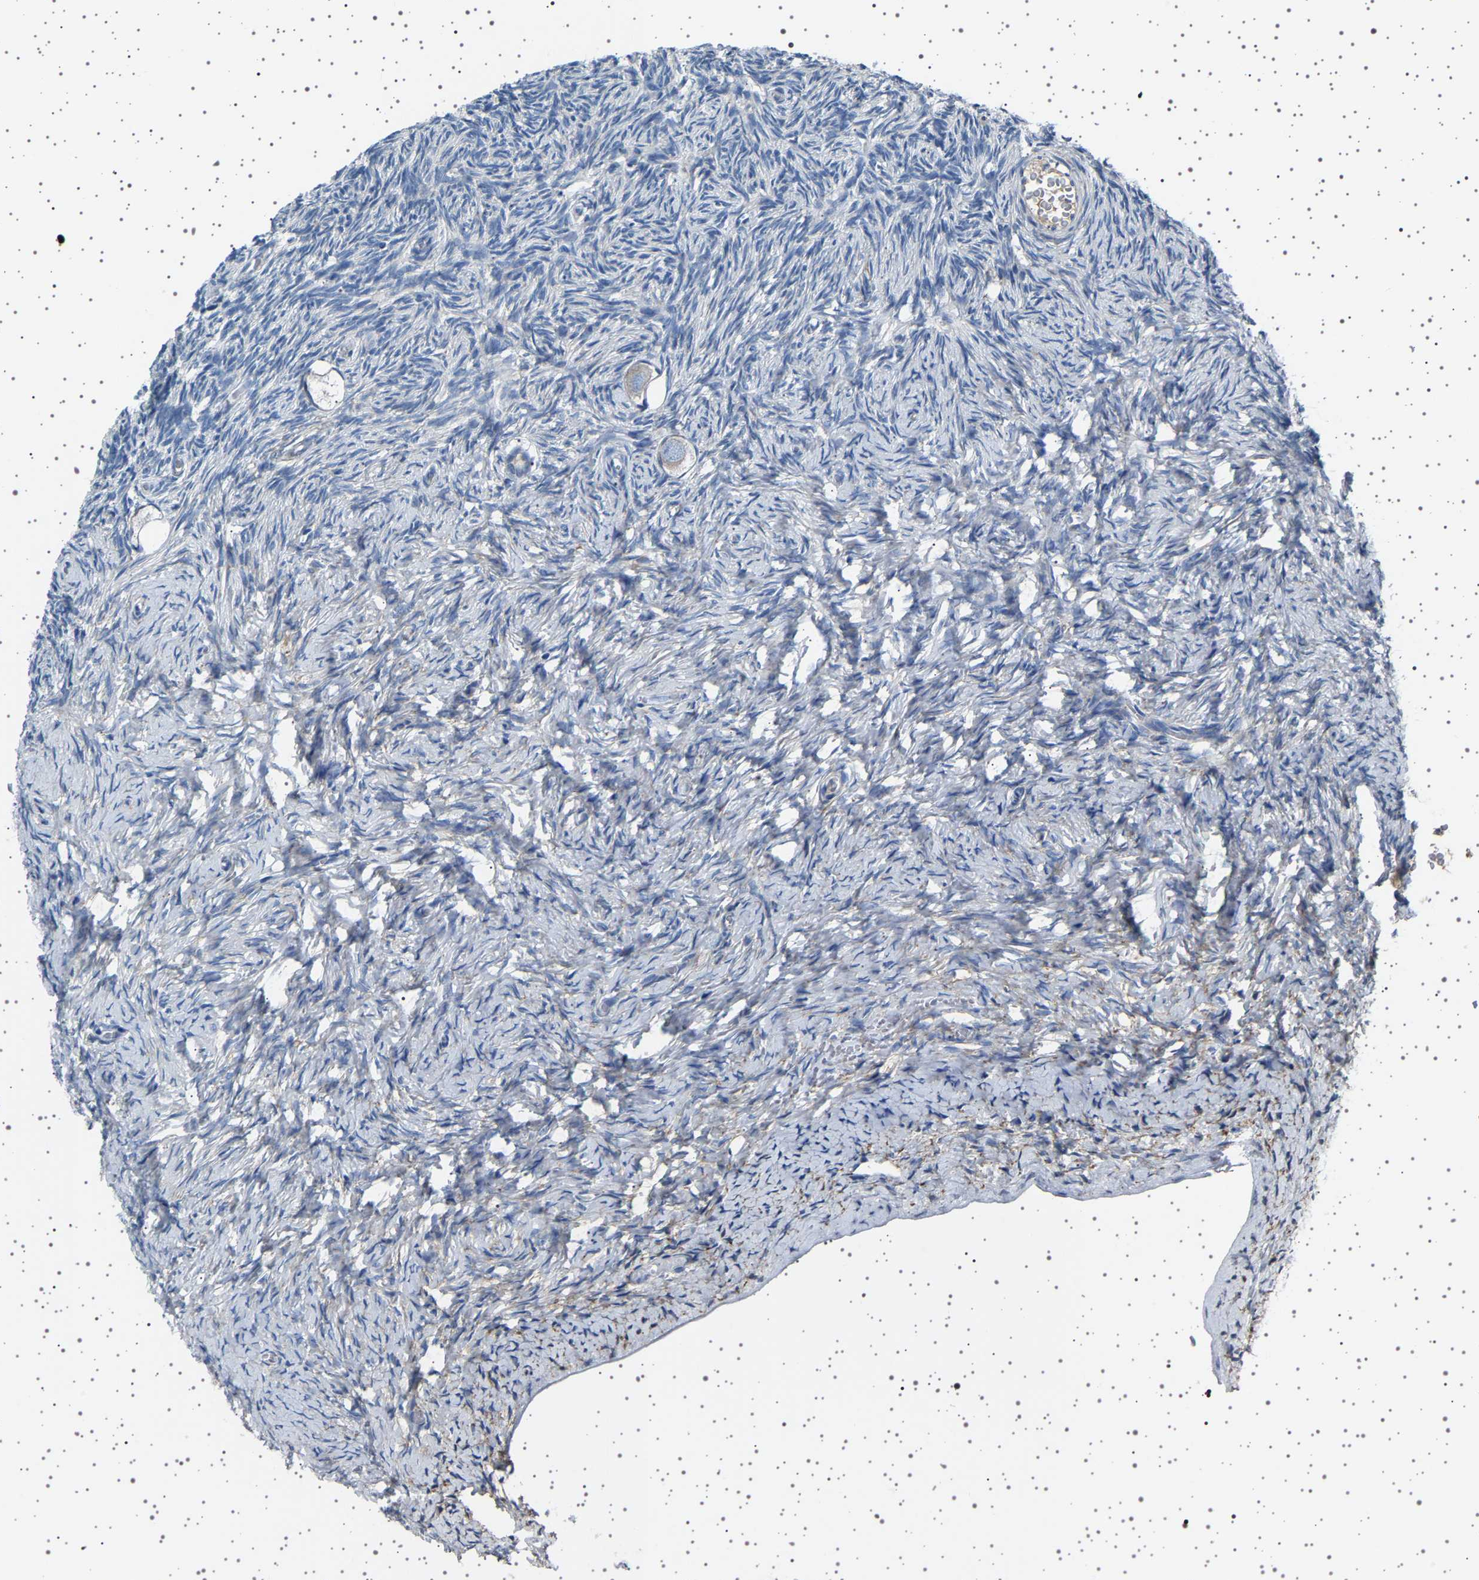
{"staining": {"intensity": "weak", "quantity": "<25%", "location": "cytoplasmic/membranous"}, "tissue": "ovary", "cell_type": "Follicle cells", "image_type": "normal", "snomed": [{"axis": "morphology", "description": "Normal tissue, NOS"}, {"axis": "topography", "description": "Ovary"}], "caption": "Immunohistochemistry photomicrograph of benign ovary: ovary stained with DAB displays no significant protein positivity in follicle cells.", "gene": "FTCD", "patient": {"sex": "female", "age": 27}}